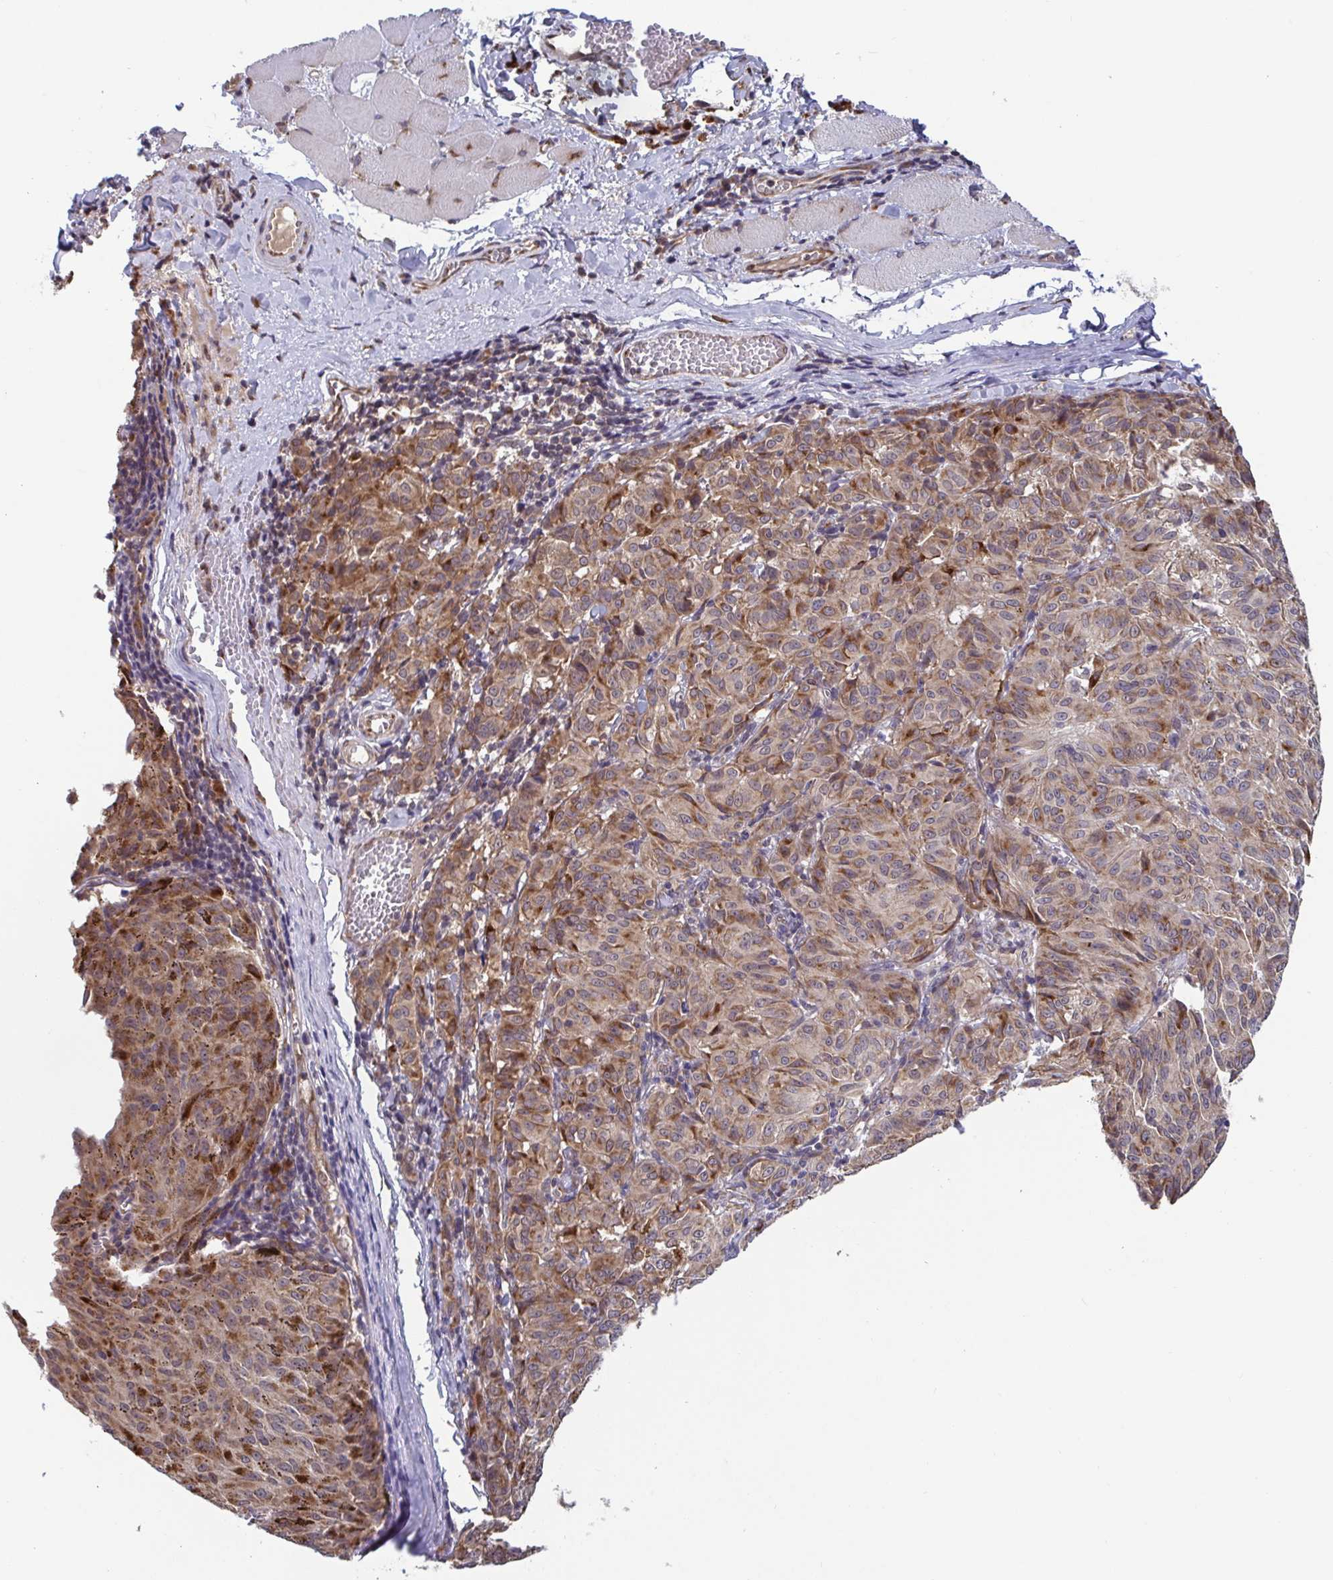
{"staining": {"intensity": "moderate", "quantity": ">75%", "location": "cytoplasmic/membranous"}, "tissue": "melanoma", "cell_type": "Tumor cells", "image_type": "cancer", "snomed": [{"axis": "morphology", "description": "Malignant melanoma, NOS"}, {"axis": "topography", "description": "Skin"}], "caption": "Immunohistochemical staining of malignant melanoma demonstrates medium levels of moderate cytoplasmic/membranous protein expression in about >75% of tumor cells.", "gene": "ATP5MJ", "patient": {"sex": "female", "age": 72}}